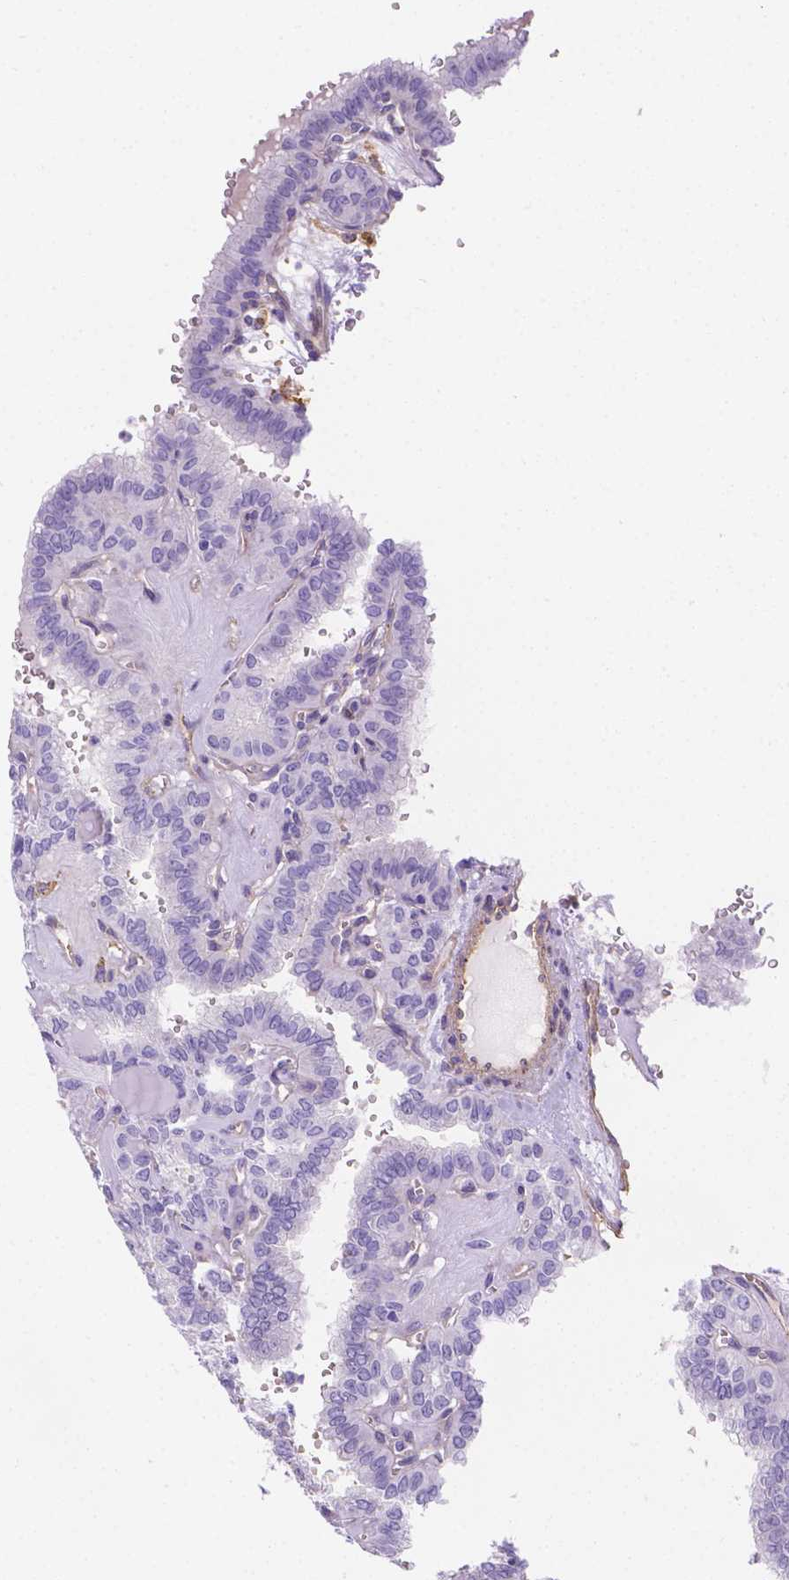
{"staining": {"intensity": "negative", "quantity": "none", "location": "none"}, "tissue": "thyroid cancer", "cell_type": "Tumor cells", "image_type": "cancer", "snomed": [{"axis": "morphology", "description": "Papillary adenocarcinoma, NOS"}, {"axis": "topography", "description": "Thyroid gland"}], "caption": "High magnification brightfield microscopy of papillary adenocarcinoma (thyroid) stained with DAB (brown) and counterstained with hematoxylin (blue): tumor cells show no significant positivity.", "gene": "SLC40A1", "patient": {"sex": "female", "age": 41}}